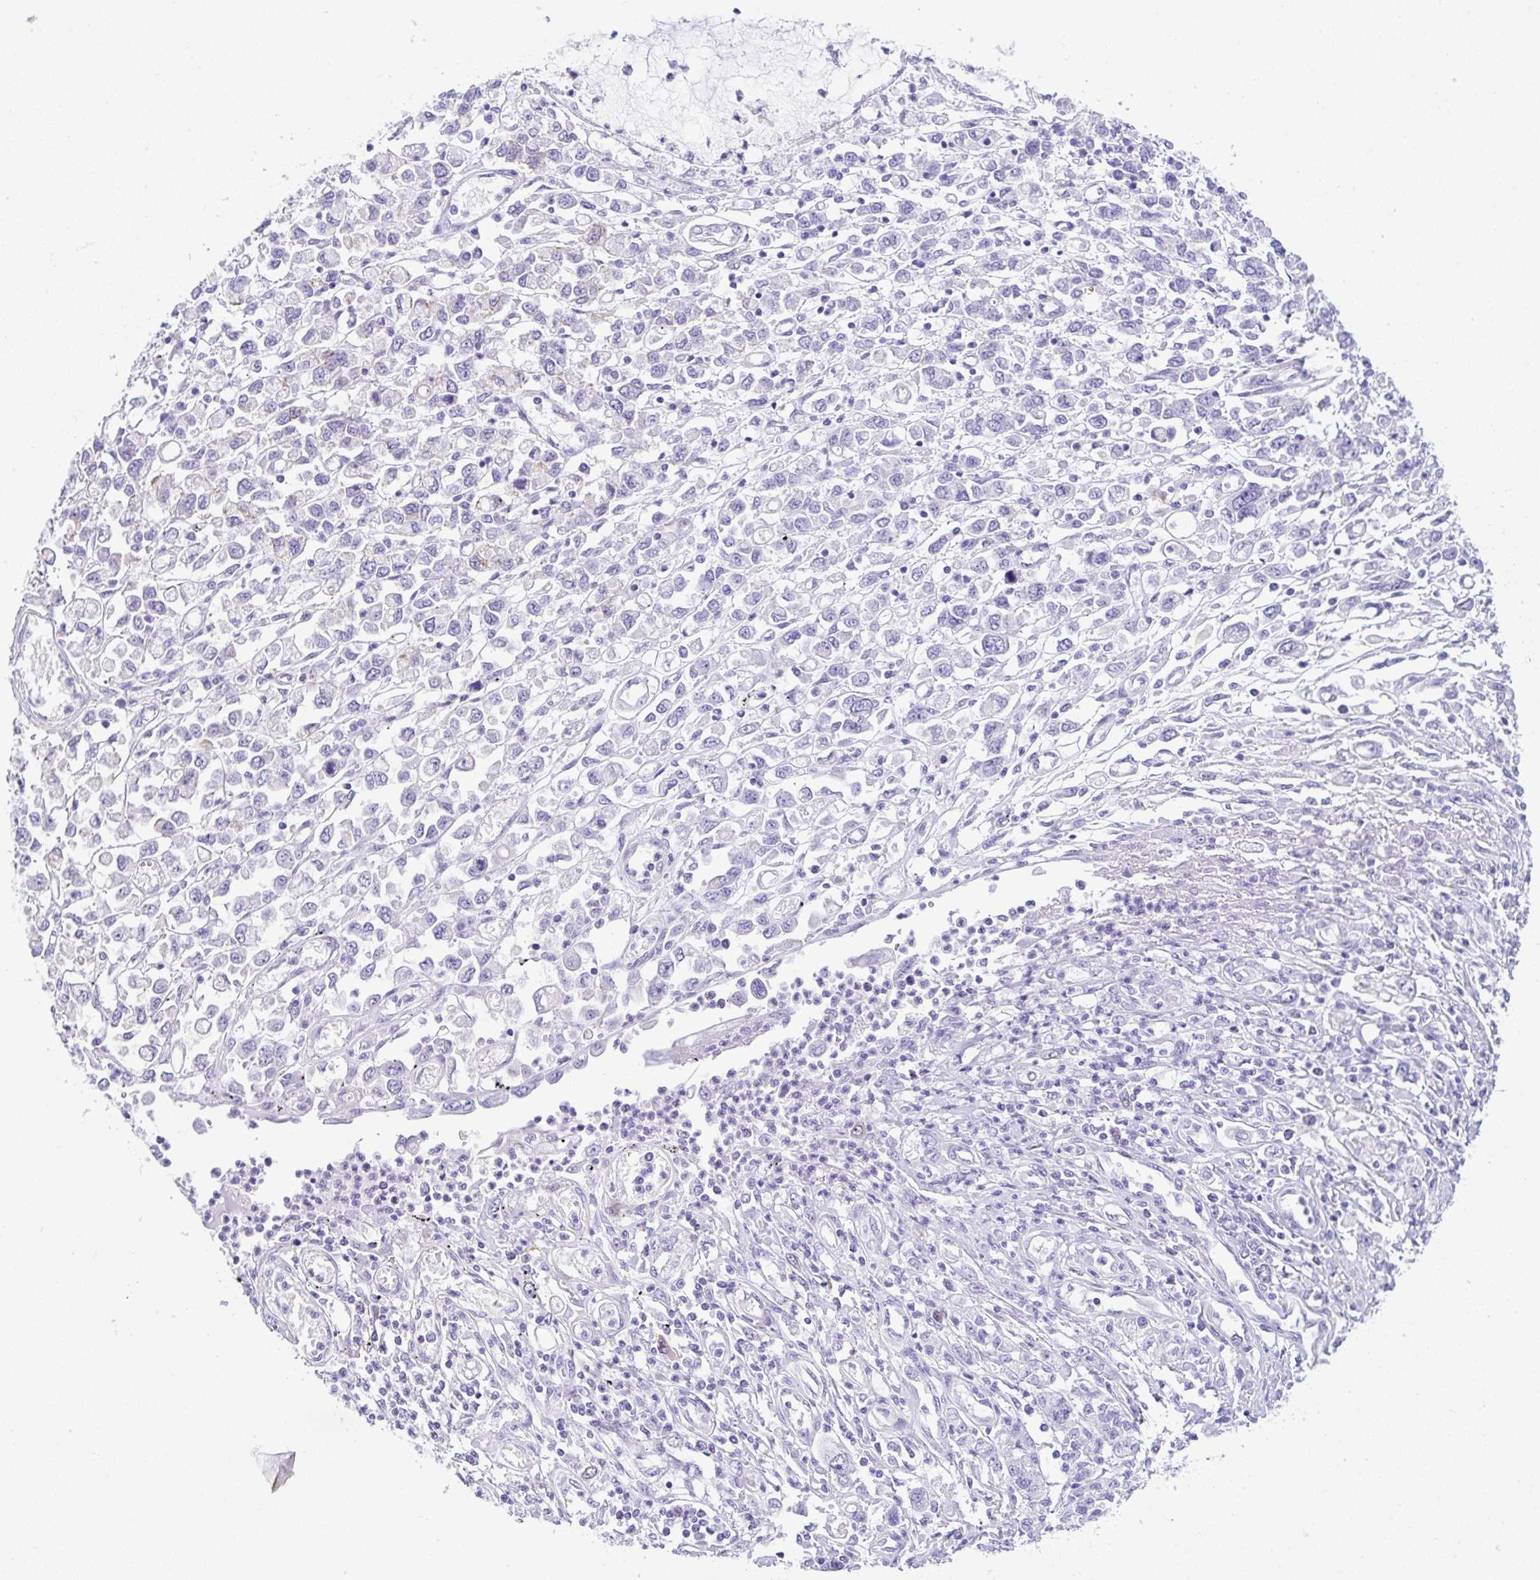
{"staining": {"intensity": "negative", "quantity": "none", "location": "none"}, "tissue": "stomach cancer", "cell_type": "Tumor cells", "image_type": "cancer", "snomed": [{"axis": "morphology", "description": "Adenocarcinoma, NOS"}, {"axis": "topography", "description": "Stomach"}], "caption": "Stomach adenocarcinoma stained for a protein using immunohistochemistry (IHC) exhibits no expression tumor cells.", "gene": "RRM2", "patient": {"sex": "female", "age": 76}}